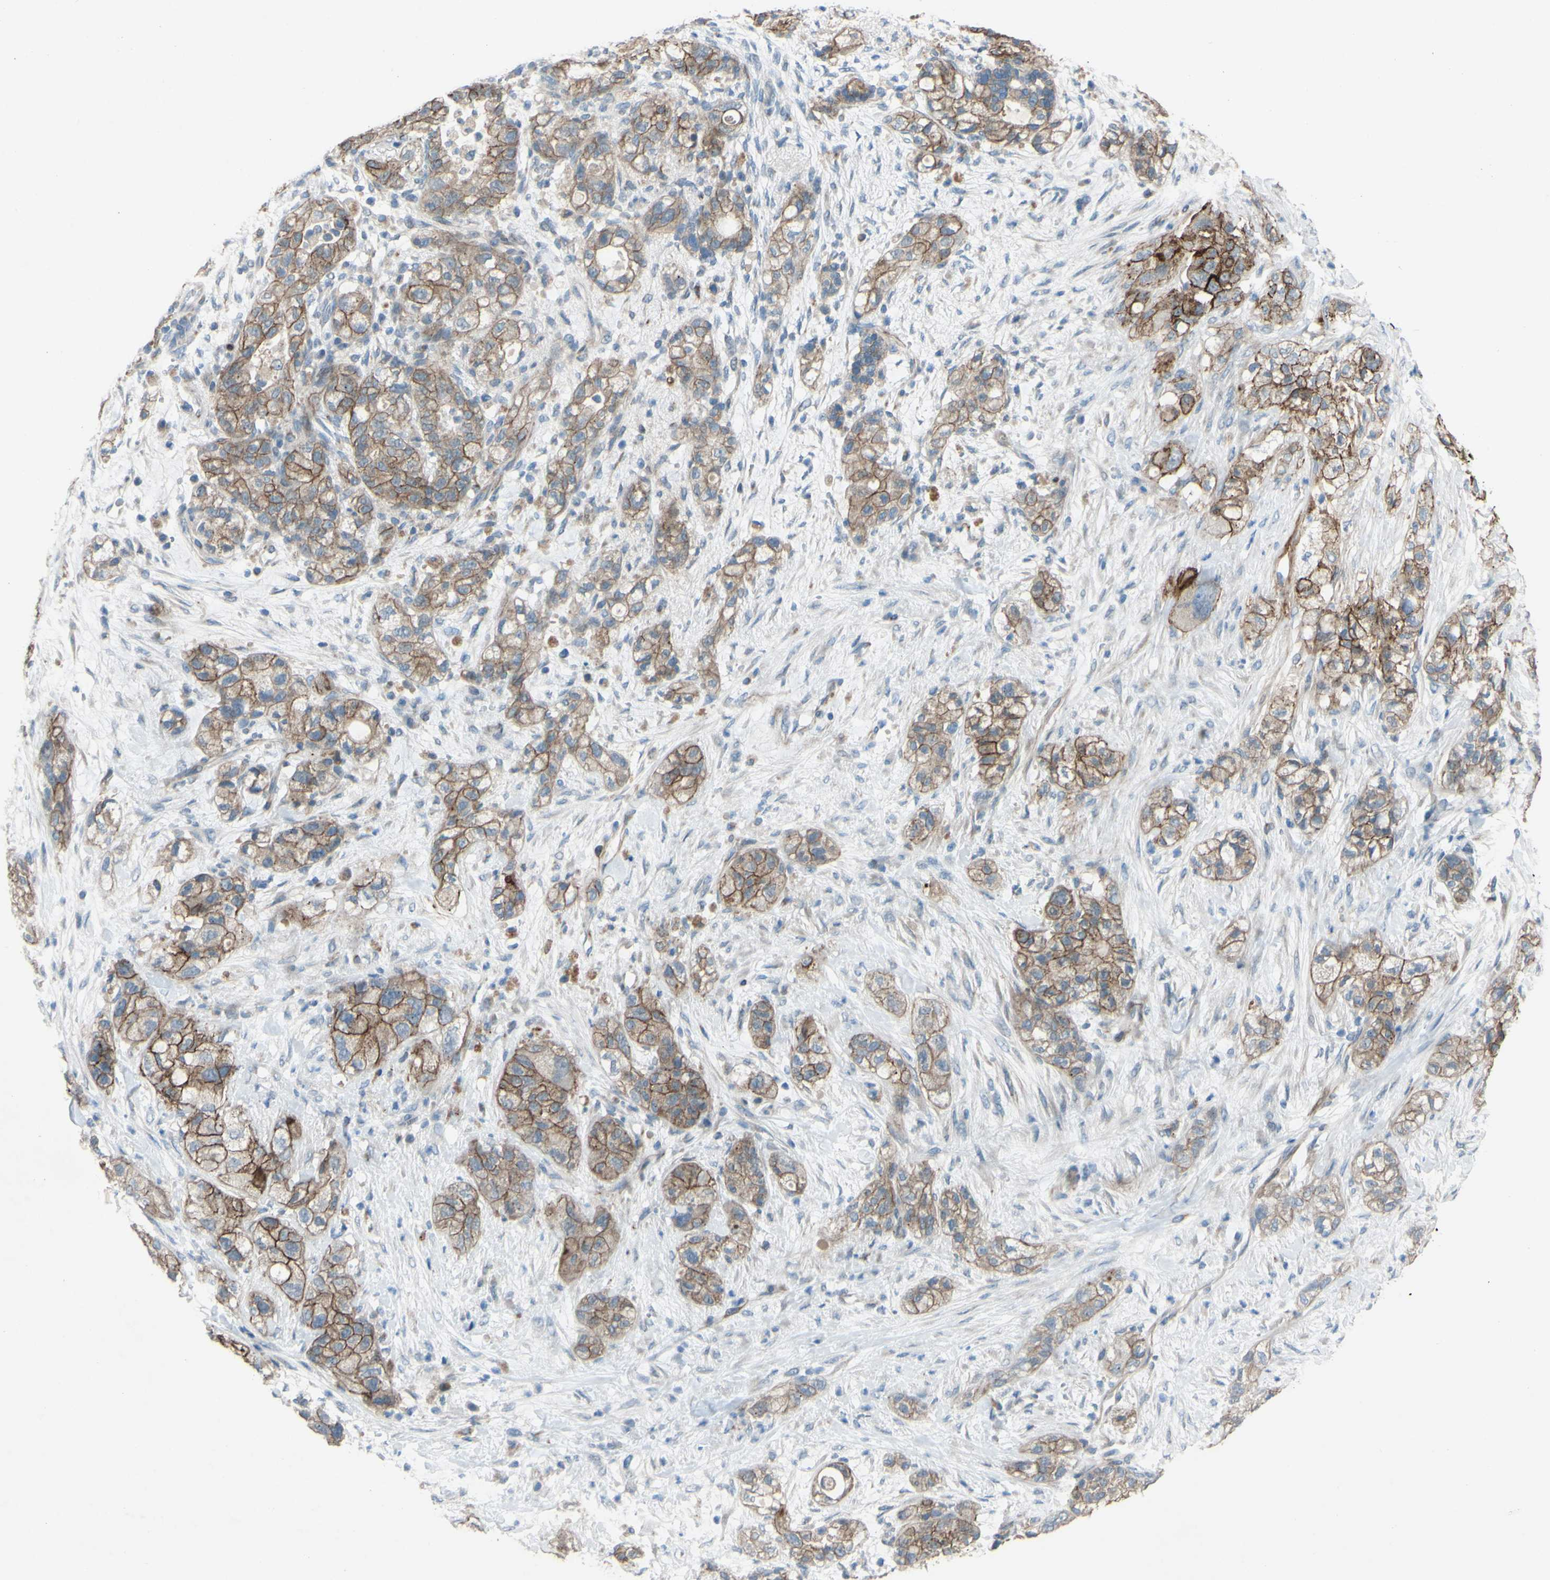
{"staining": {"intensity": "moderate", "quantity": ">75%", "location": "cytoplasmic/membranous"}, "tissue": "pancreatic cancer", "cell_type": "Tumor cells", "image_type": "cancer", "snomed": [{"axis": "morphology", "description": "Adenocarcinoma, NOS"}, {"axis": "topography", "description": "Pancreas"}], "caption": "Human adenocarcinoma (pancreatic) stained with a brown dye demonstrates moderate cytoplasmic/membranous positive staining in approximately >75% of tumor cells.", "gene": "CDCP1", "patient": {"sex": "female", "age": 78}}